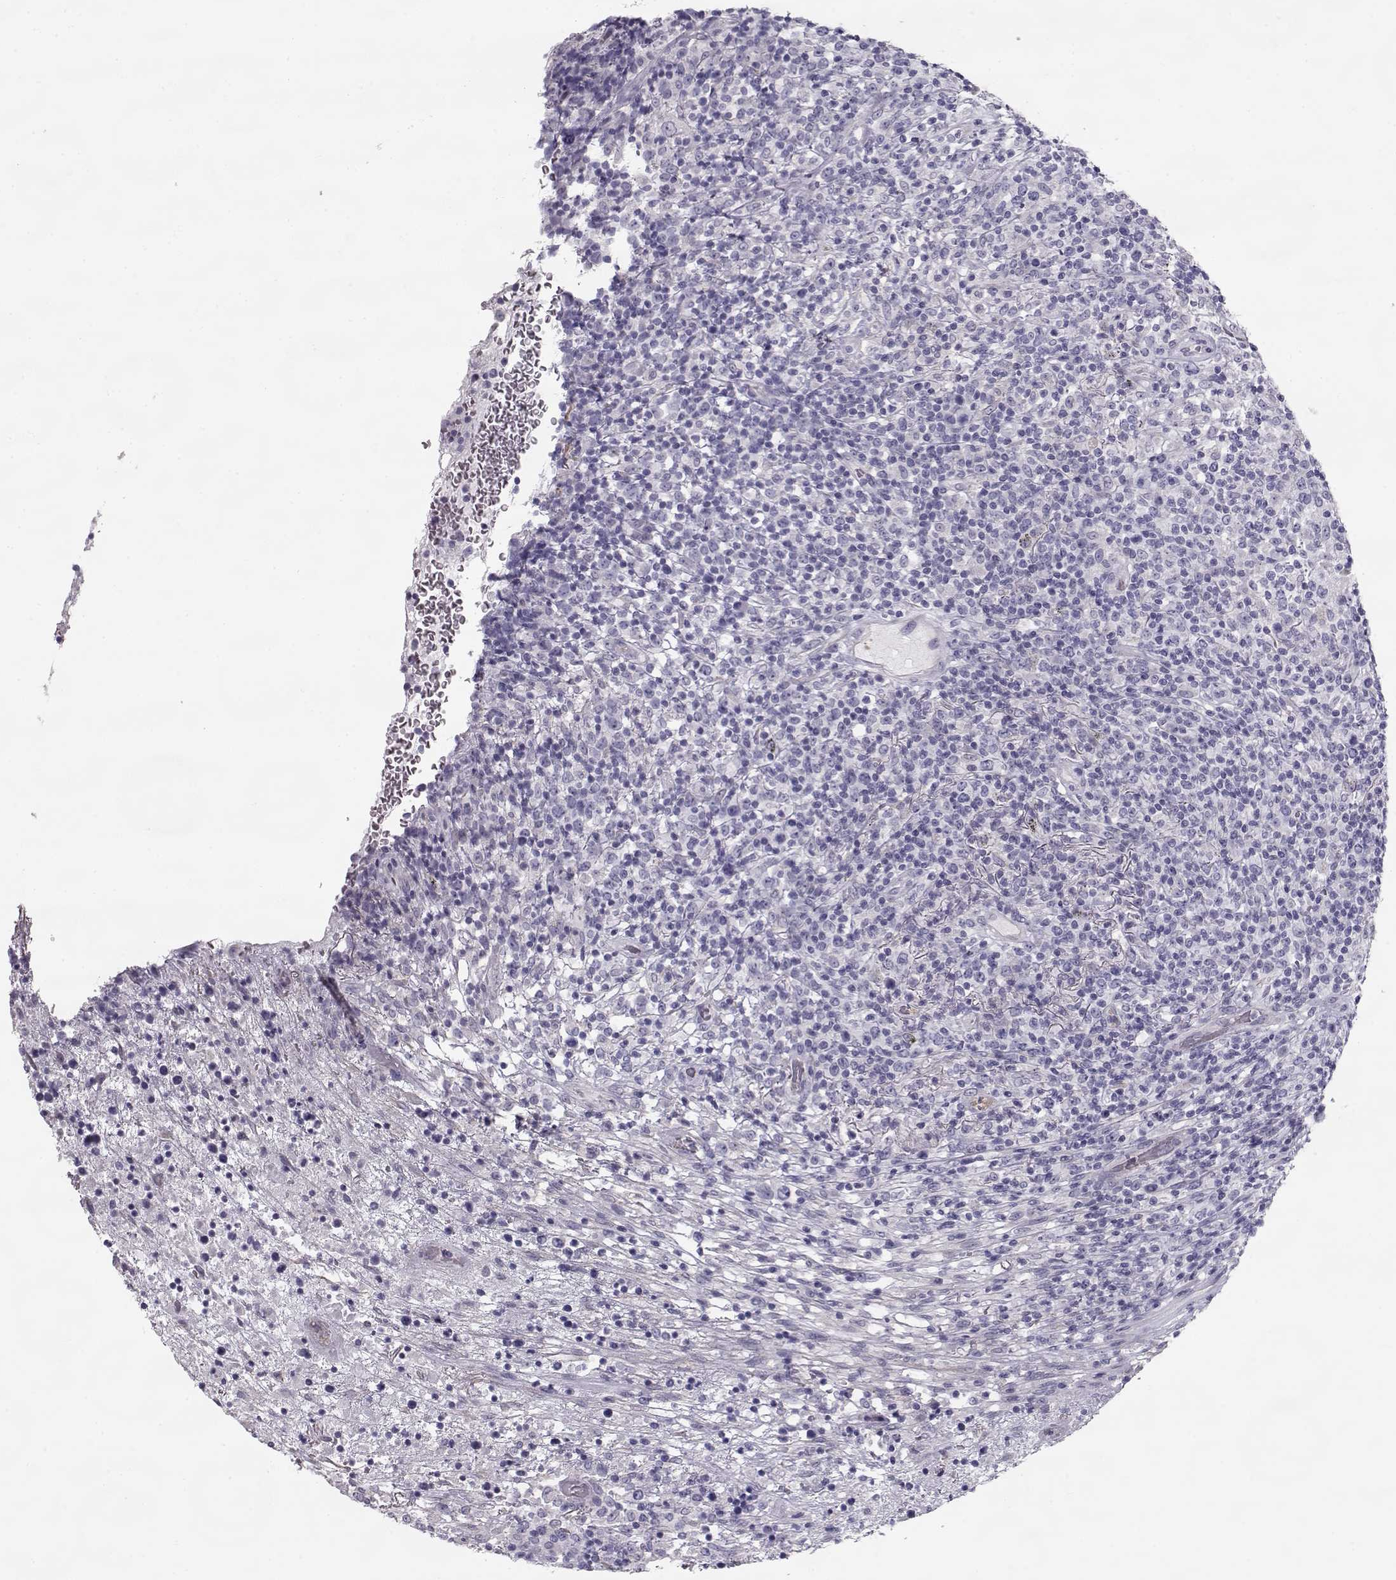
{"staining": {"intensity": "negative", "quantity": "none", "location": "none"}, "tissue": "lymphoma", "cell_type": "Tumor cells", "image_type": "cancer", "snomed": [{"axis": "morphology", "description": "Malignant lymphoma, non-Hodgkin's type, High grade"}, {"axis": "topography", "description": "Lung"}], "caption": "The image displays no staining of tumor cells in lymphoma.", "gene": "SLITRK3", "patient": {"sex": "male", "age": 79}}